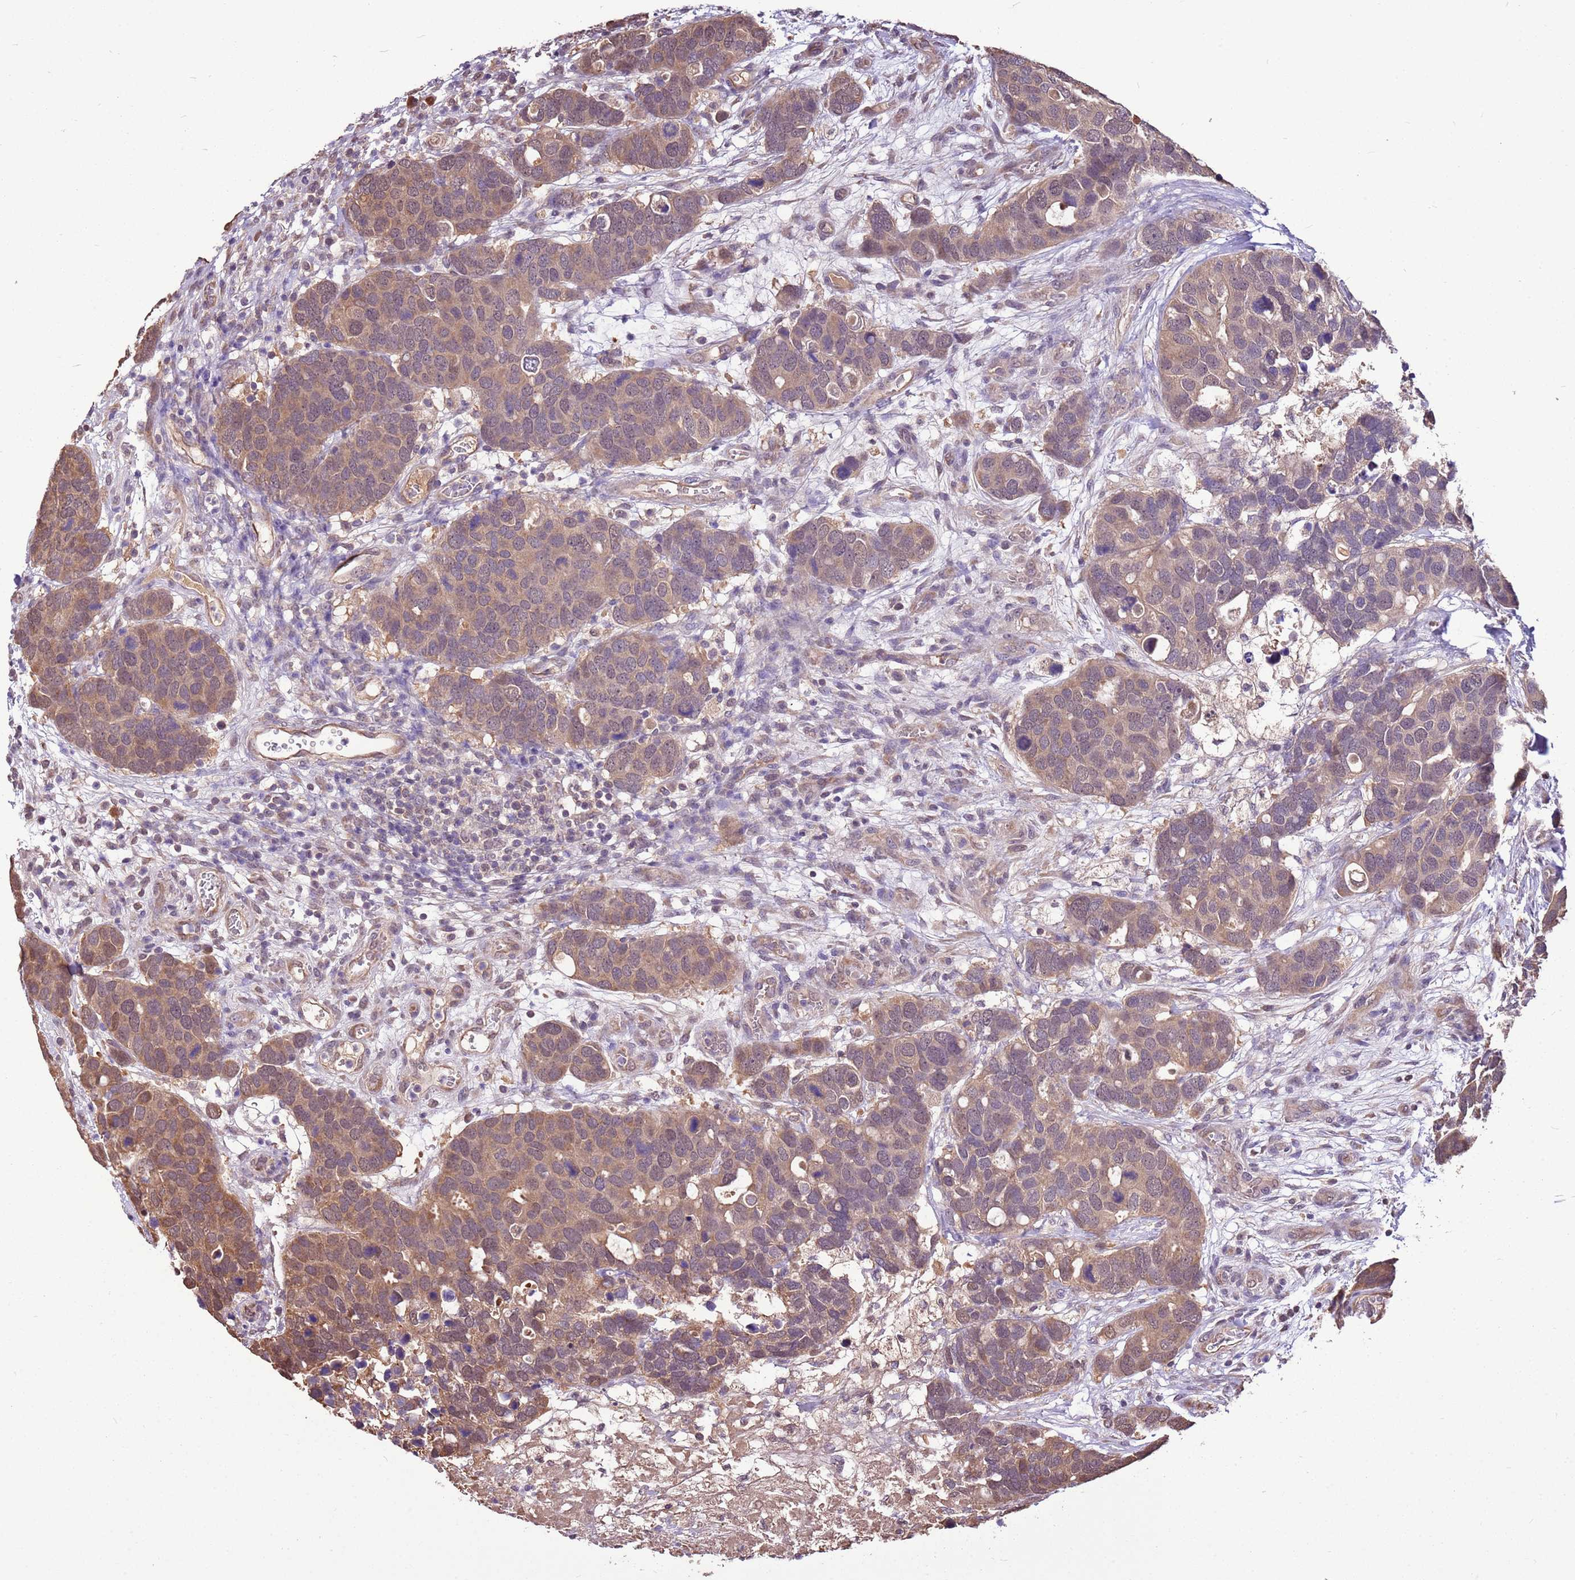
{"staining": {"intensity": "weak", "quantity": ">75%", "location": "cytoplasmic/membranous"}, "tissue": "breast cancer", "cell_type": "Tumor cells", "image_type": "cancer", "snomed": [{"axis": "morphology", "description": "Duct carcinoma"}, {"axis": "topography", "description": "Breast"}], "caption": "Invasive ductal carcinoma (breast) stained with IHC reveals weak cytoplasmic/membranous staining in approximately >75% of tumor cells. Nuclei are stained in blue.", "gene": "BBS5", "patient": {"sex": "female", "age": 83}}